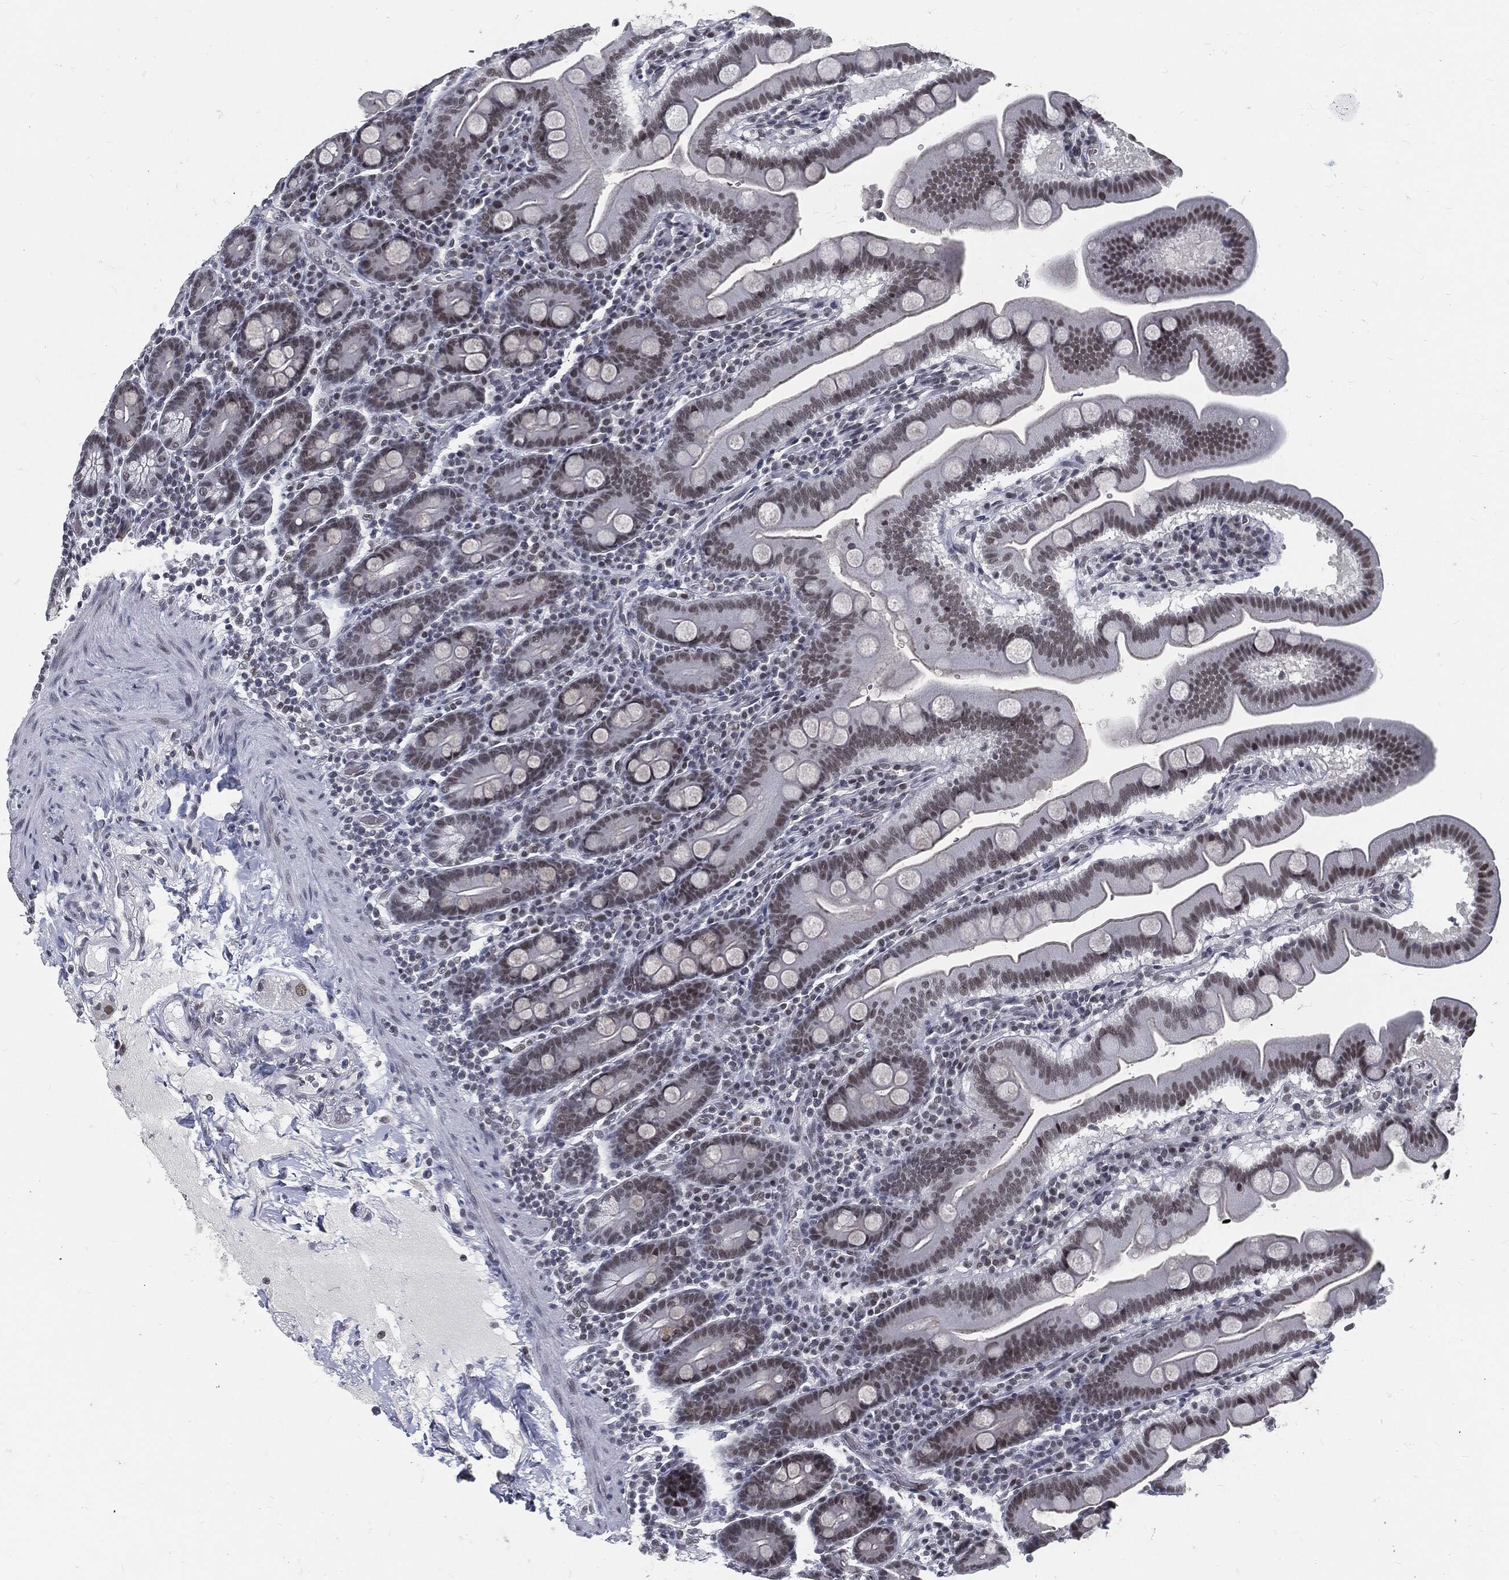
{"staining": {"intensity": "moderate", "quantity": "<25%", "location": "nuclear"}, "tissue": "duodenum", "cell_type": "Glandular cells", "image_type": "normal", "snomed": [{"axis": "morphology", "description": "Normal tissue, NOS"}, {"axis": "topography", "description": "Duodenum"}], "caption": "Brown immunohistochemical staining in unremarkable duodenum exhibits moderate nuclear expression in approximately <25% of glandular cells.", "gene": "ANXA1", "patient": {"sex": "male", "age": 59}}